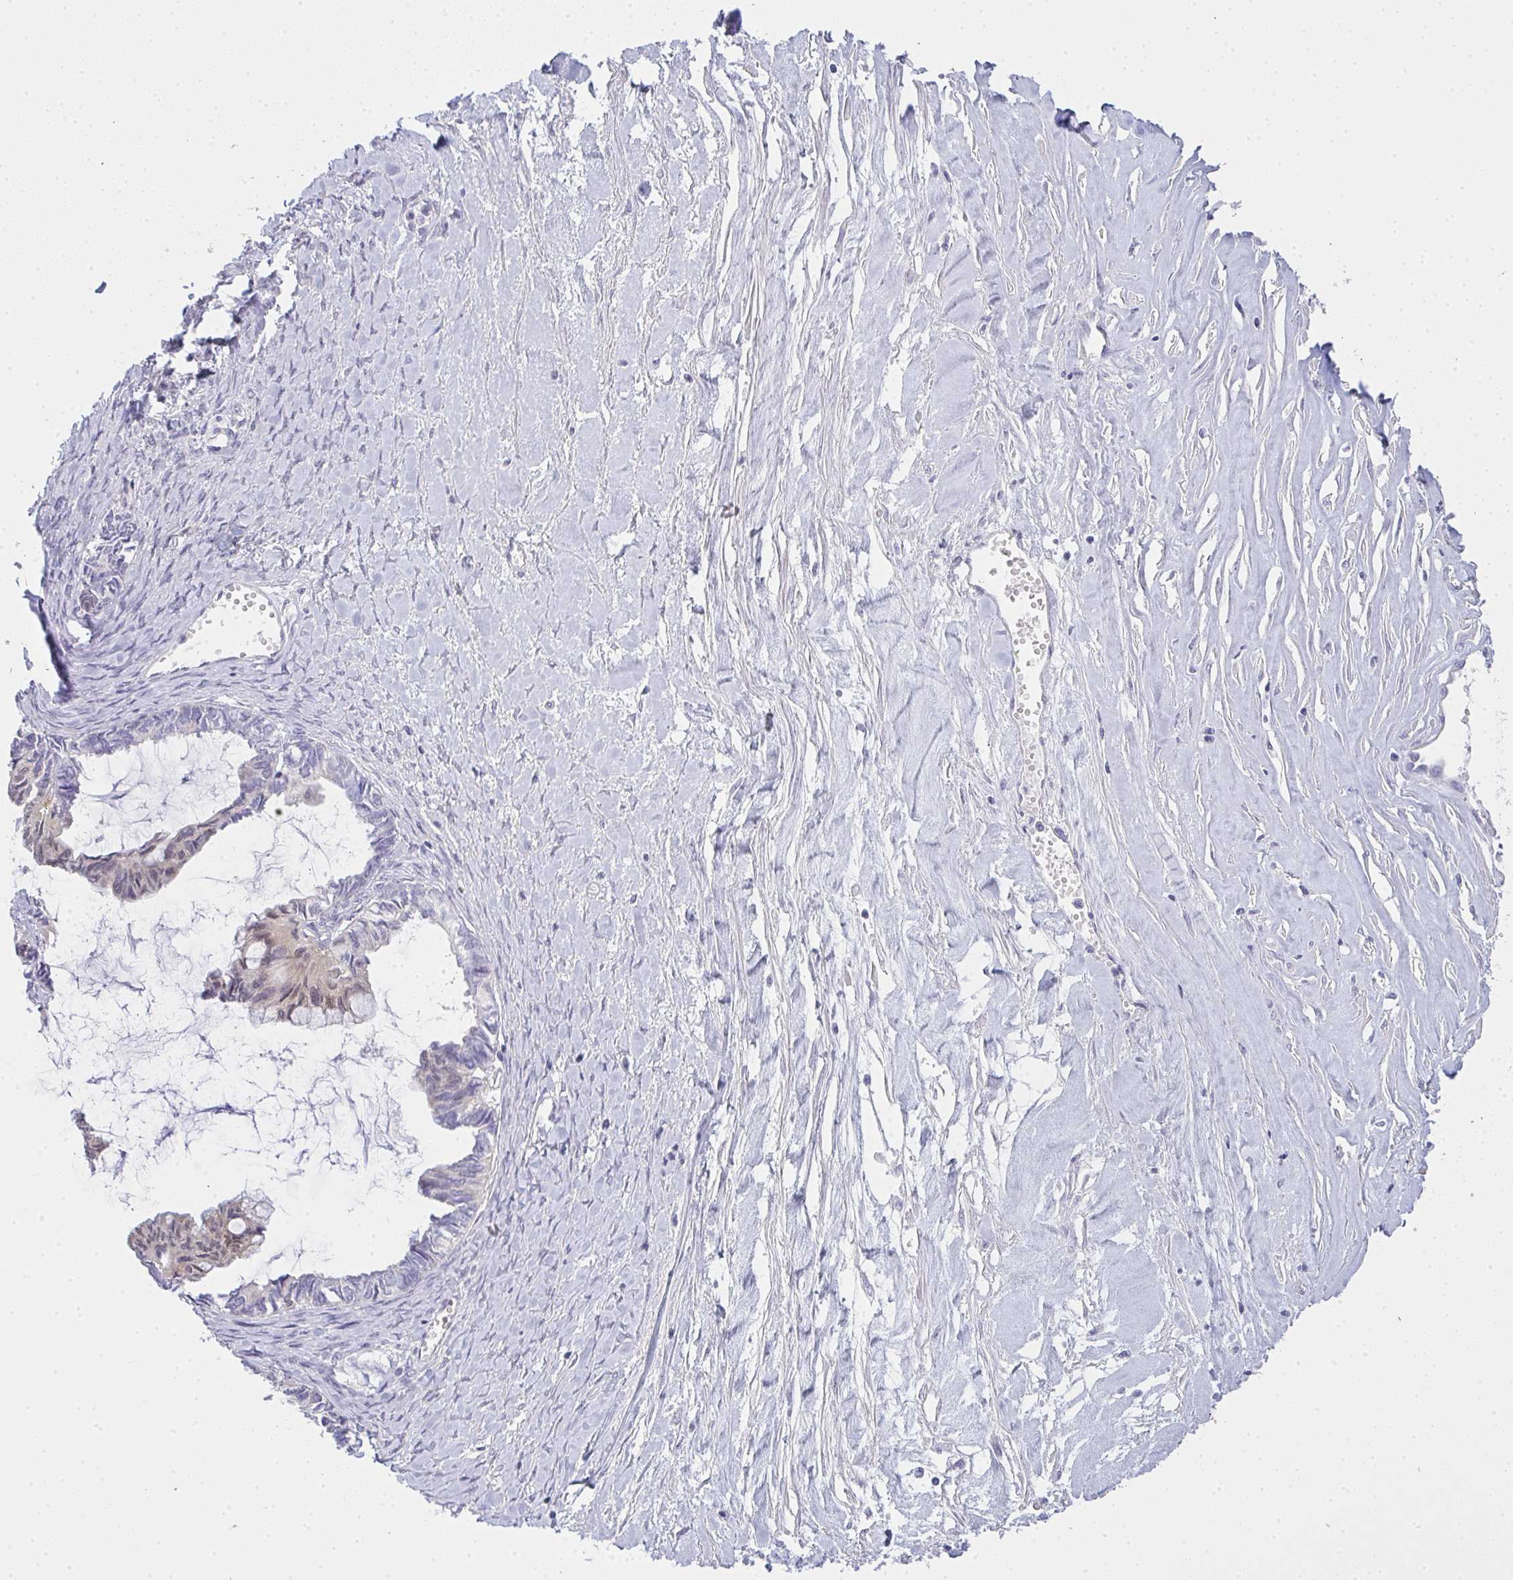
{"staining": {"intensity": "negative", "quantity": "none", "location": "none"}, "tissue": "ovarian cancer", "cell_type": "Tumor cells", "image_type": "cancer", "snomed": [{"axis": "morphology", "description": "Cystadenocarcinoma, mucinous, NOS"}, {"axis": "topography", "description": "Ovary"}], "caption": "This is an immunohistochemistry (IHC) image of ovarian cancer (mucinous cystadenocarcinoma). There is no expression in tumor cells.", "gene": "GSDMB", "patient": {"sex": "female", "age": 61}}